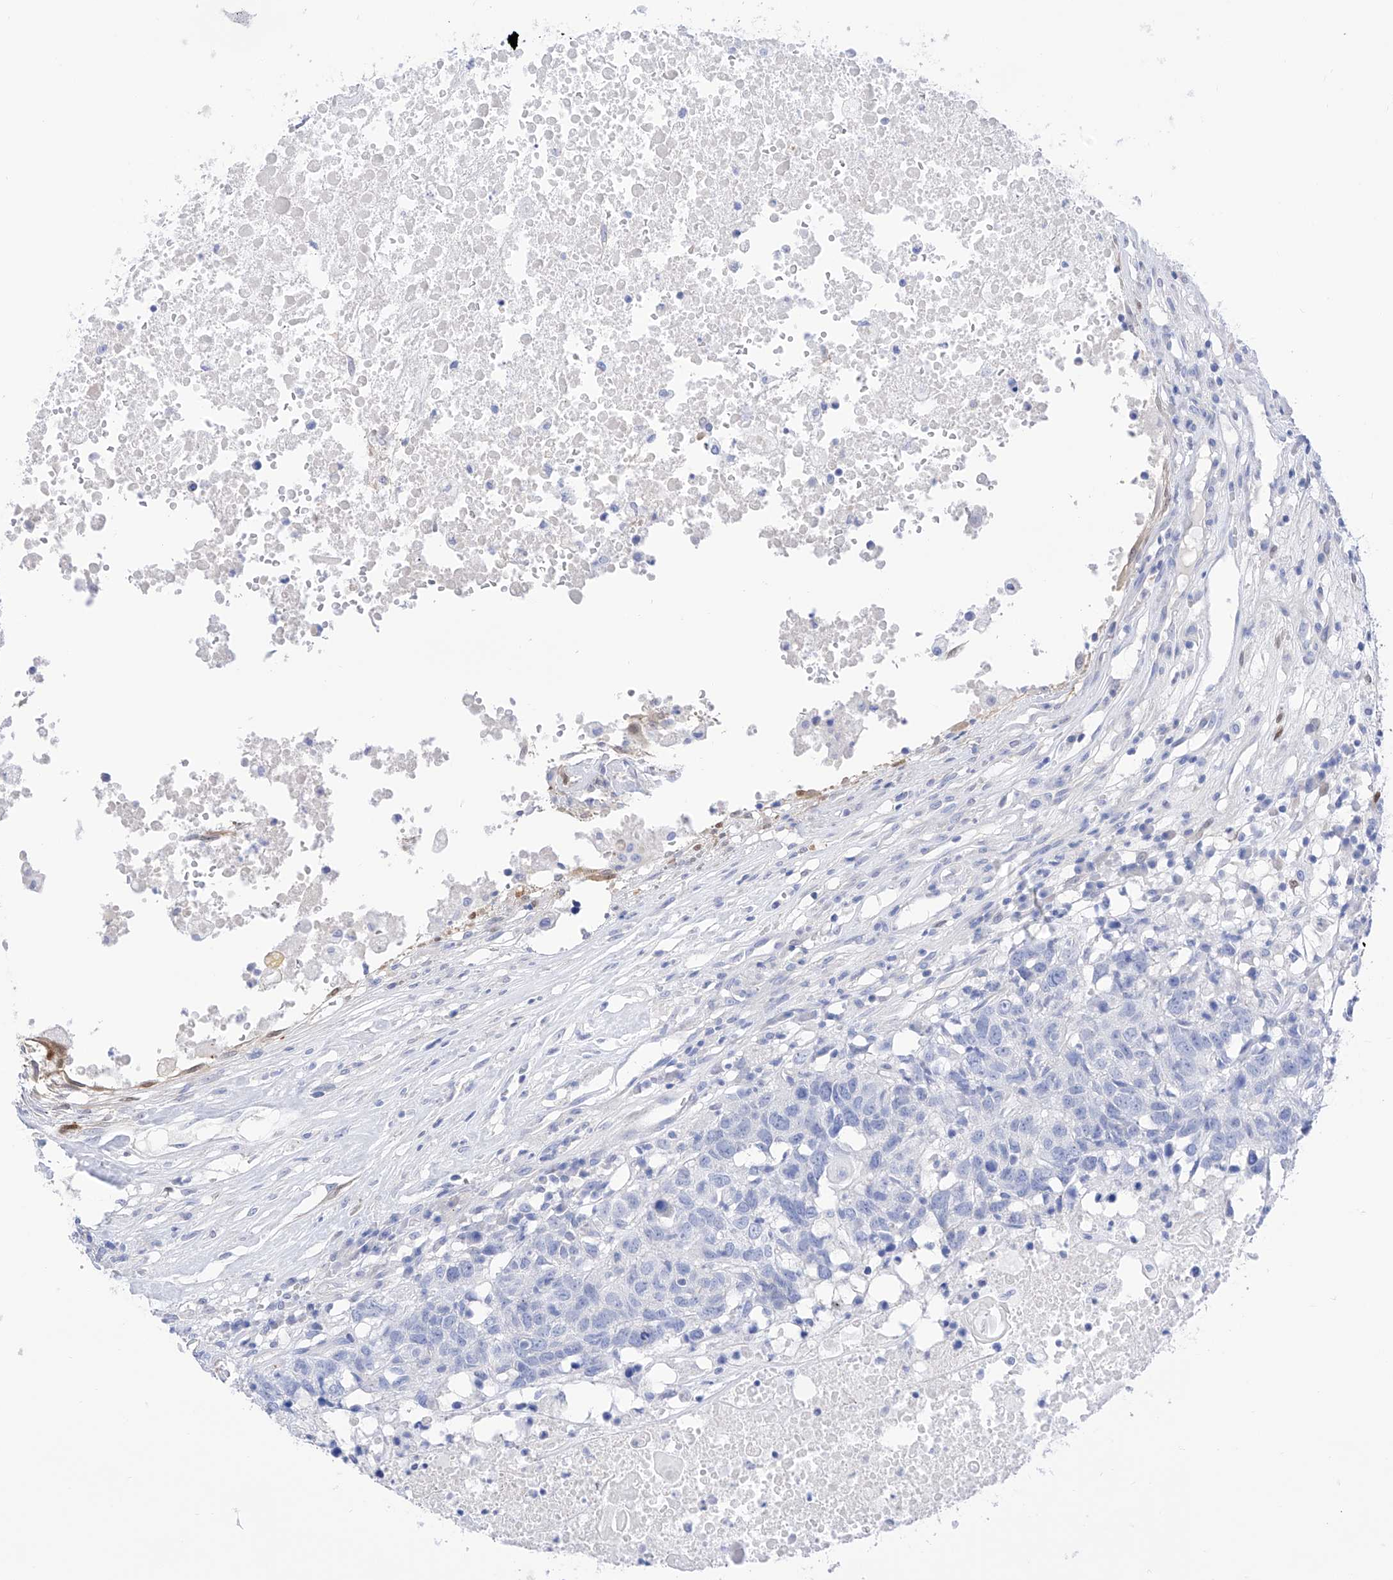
{"staining": {"intensity": "negative", "quantity": "none", "location": "none"}, "tissue": "head and neck cancer", "cell_type": "Tumor cells", "image_type": "cancer", "snomed": [{"axis": "morphology", "description": "Squamous cell carcinoma, NOS"}, {"axis": "topography", "description": "Head-Neck"}], "caption": "DAB immunohistochemical staining of head and neck cancer demonstrates no significant staining in tumor cells.", "gene": "TRPC7", "patient": {"sex": "male", "age": 66}}